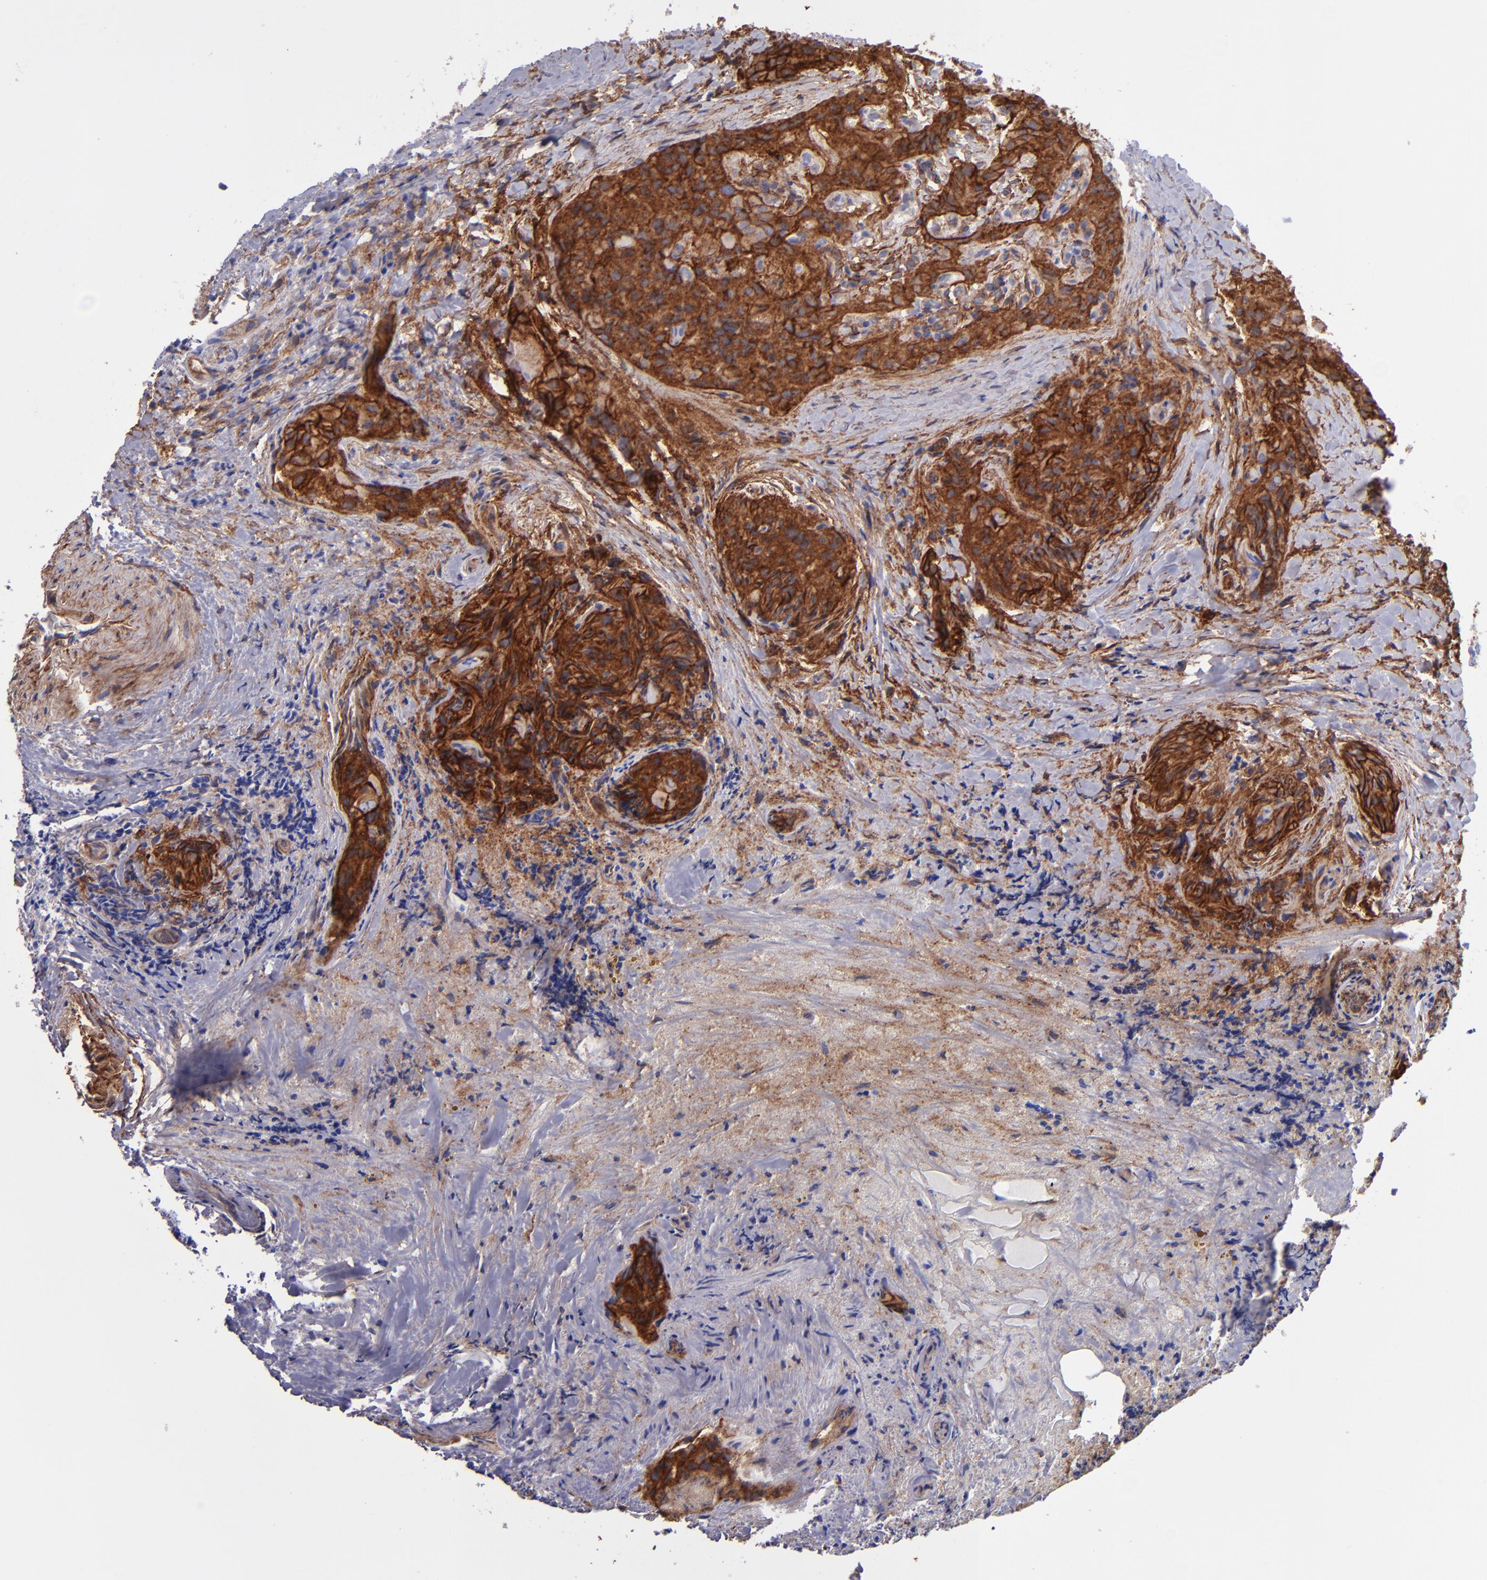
{"staining": {"intensity": "strong", "quantity": "25%-75%", "location": "cytoplasmic/membranous"}, "tissue": "thyroid cancer", "cell_type": "Tumor cells", "image_type": "cancer", "snomed": [{"axis": "morphology", "description": "Papillary adenocarcinoma, NOS"}, {"axis": "topography", "description": "Thyroid gland"}], "caption": "IHC micrograph of neoplastic tissue: thyroid cancer stained using IHC demonstrates high levels of strong protein expression localized specifically in the cytoplasmic/membranous of tumor cells, appearing as a cytoplasmic/membranous brown color.", "gene": "ITGAV", "patient": {"sex": "female", "age": 71}}